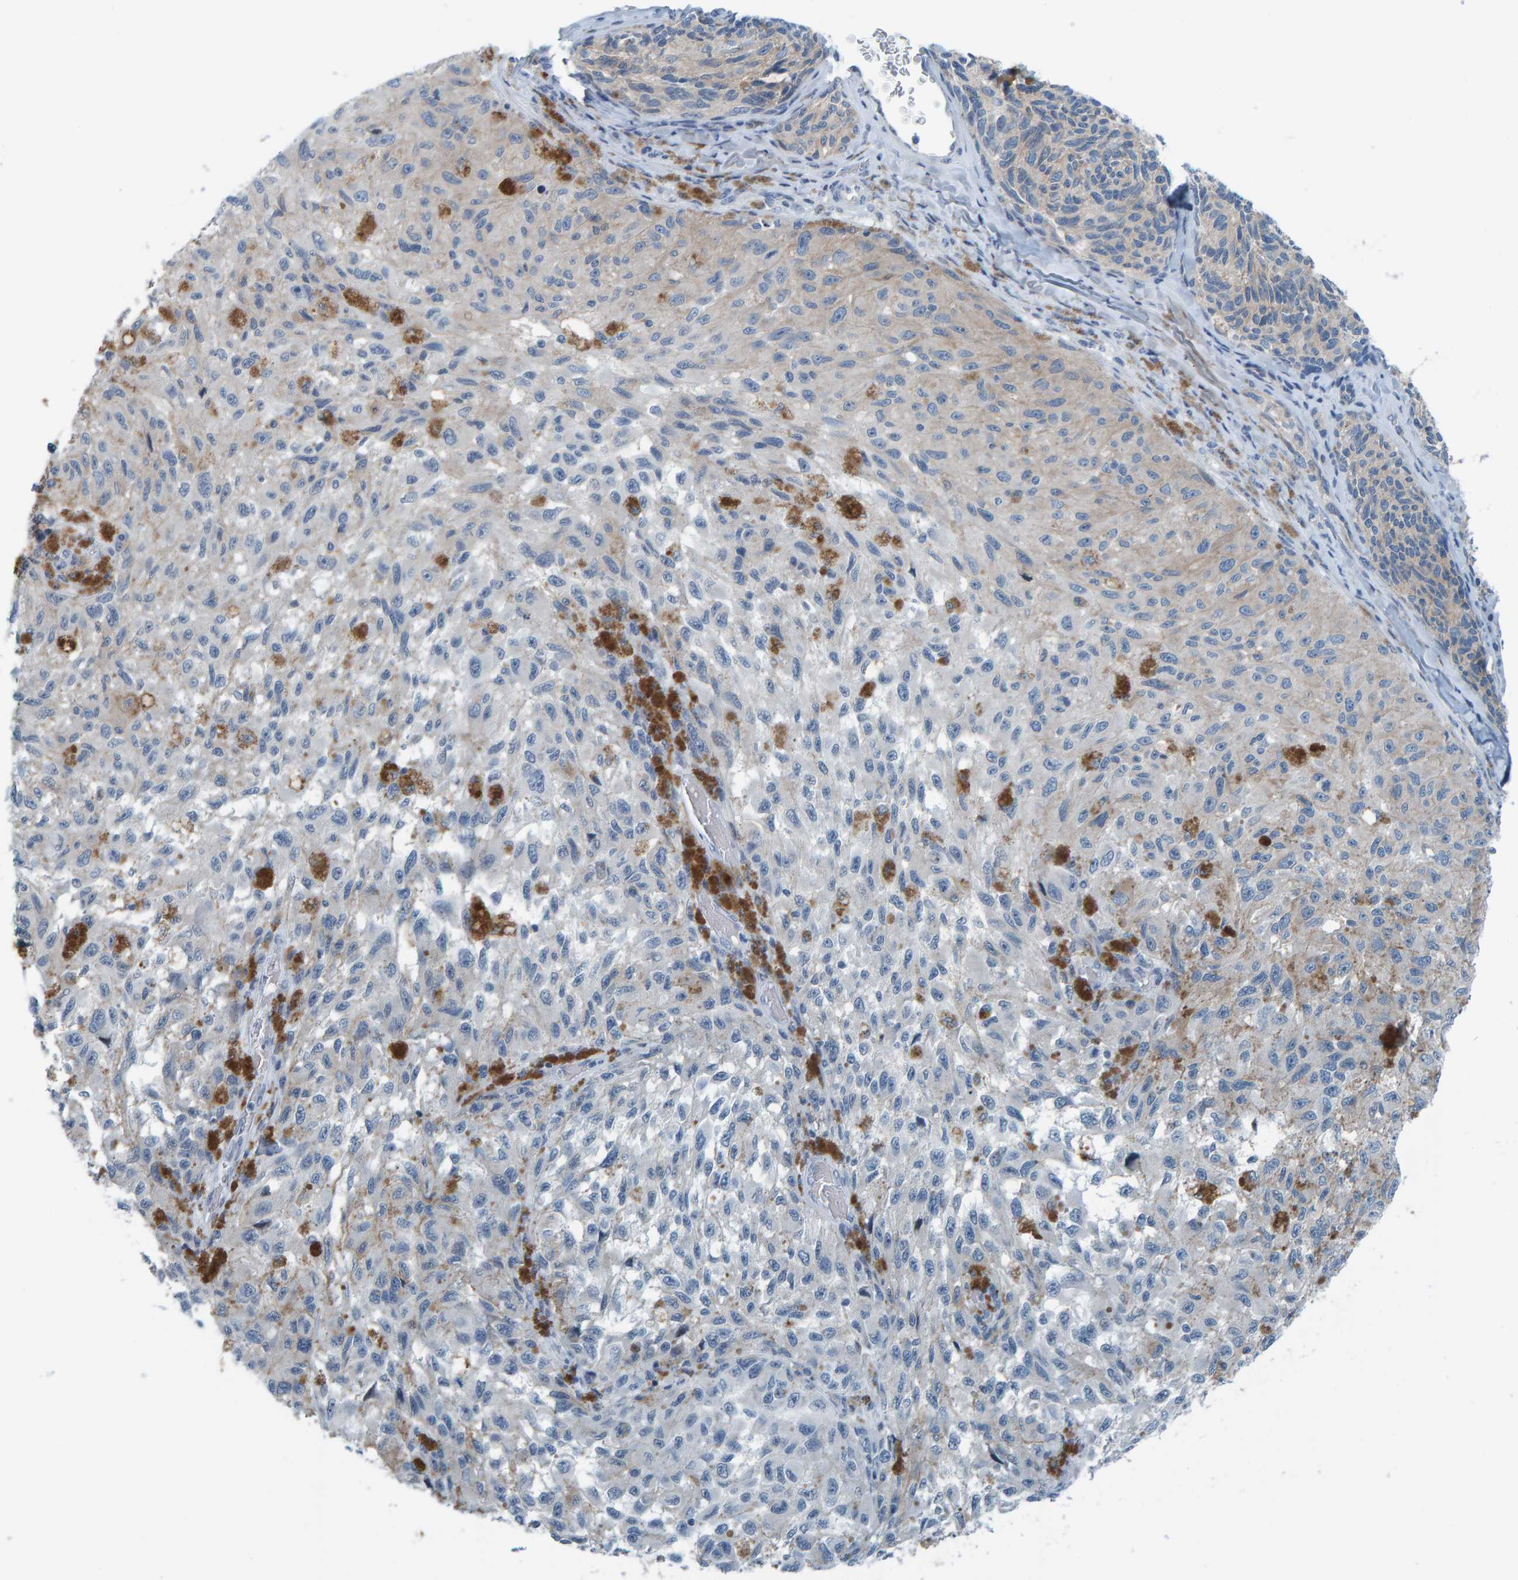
{"staining": {"intensity": "weak", "quantity": "<25%", "location": "cytoplasmic/membranous"}, "tissue": "melanoma", "cell_type": "Tumor cells", "image_type": "cancer", "snomed": [{"axis": "morphology", "description": "Malignant melanoma, NOS"}, {"axis": "topography", "description": "Skin"}], "caption": "Immunohistochemistry (IHC) photomicrograph of melanoma stained for a protein (brown), which reveals no positivity in tumor cells. Brightfield microscopy of immunohistochemistry (IHC) stained with DAB (3,3'-diaminobenzidine) (brown) and hematoxylin (blue), captured at high magnification.", "gene": "CNP", "patient": {"sex": "female", "age": 73}}